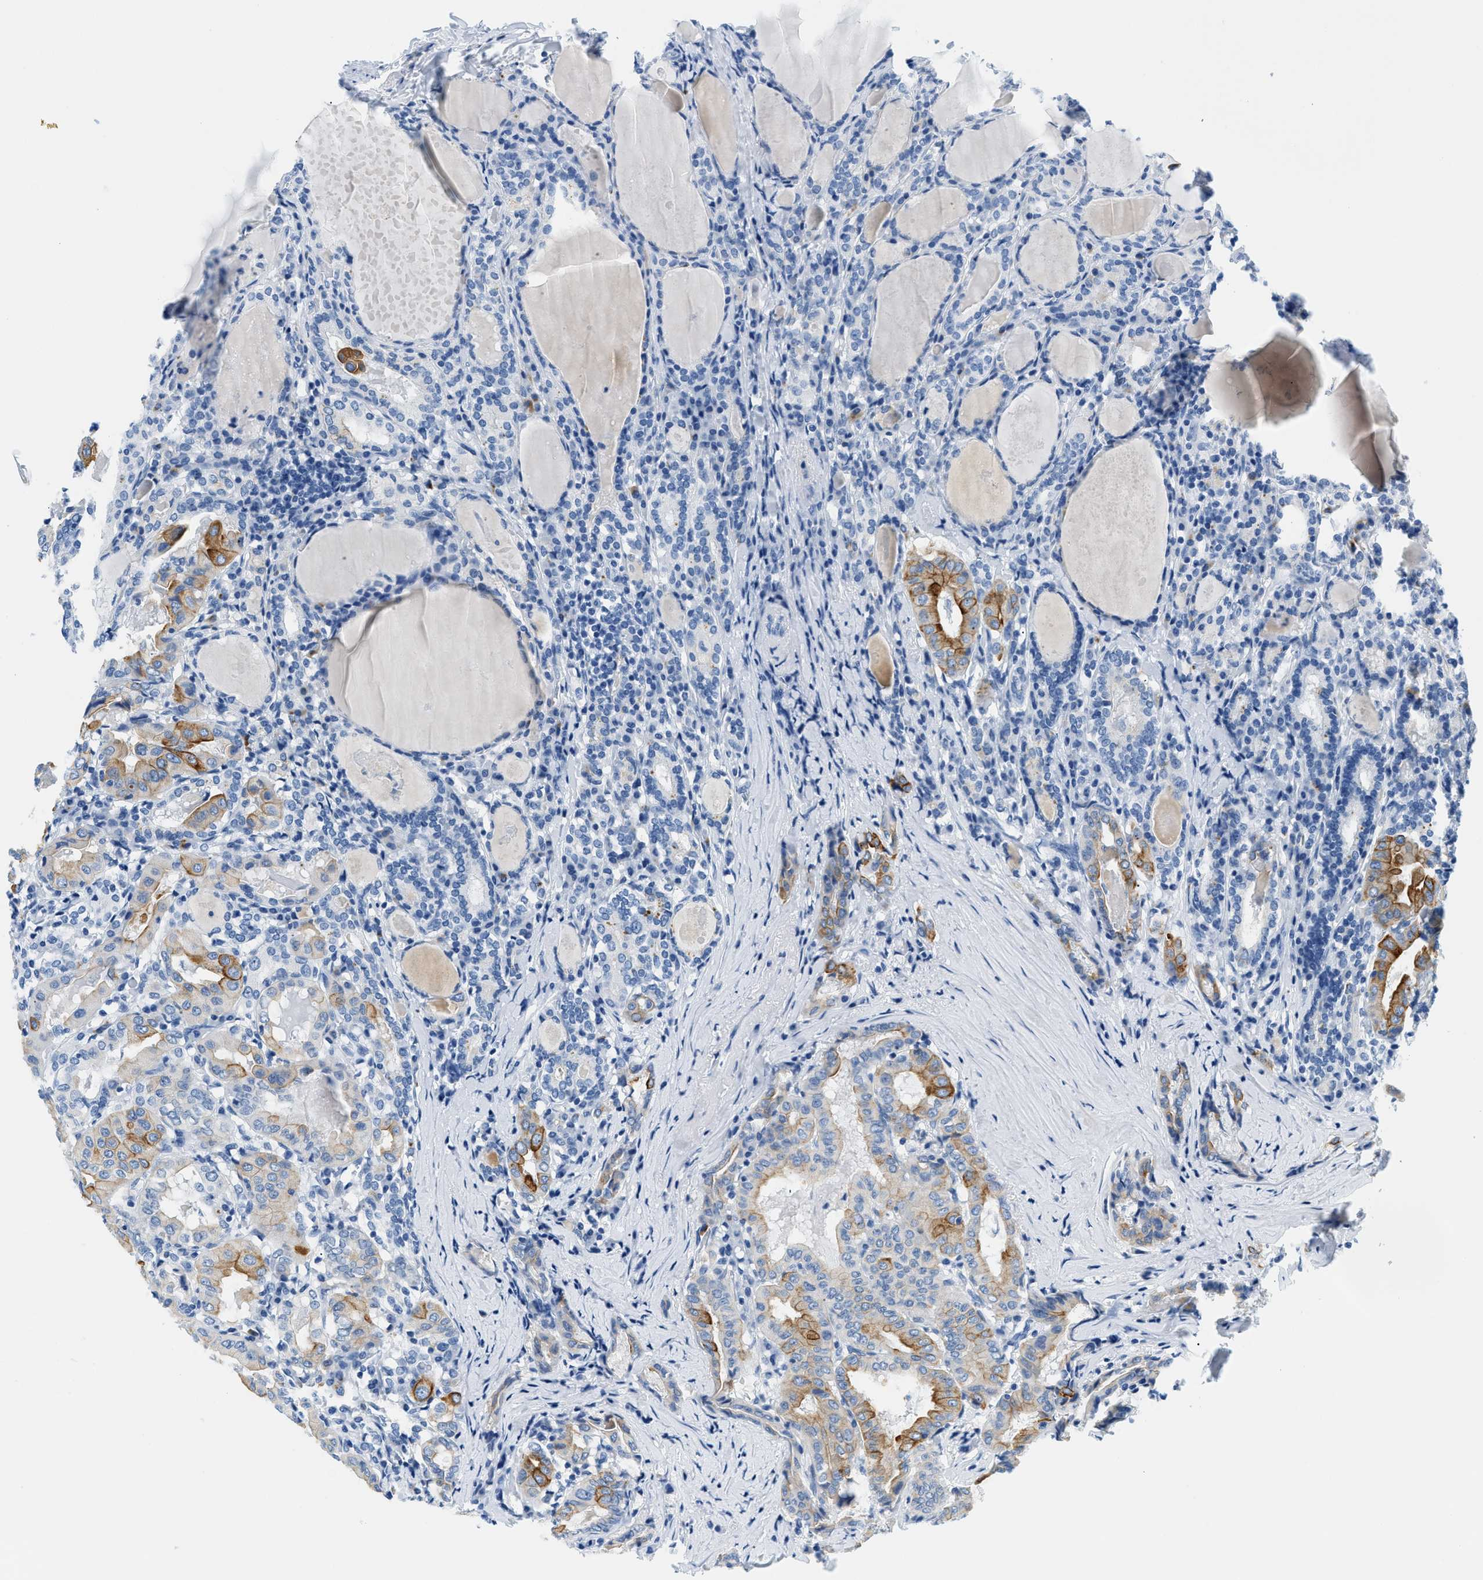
{"staining": {"intensity": "moderate", "quantity": "25%-75%", "location": "cytoplasmic/membranous"}, "tissue": "thyroid cancer", "cell_type": "Tumor cells", "image_type": "cancer", "snomed": [{"axis": "morphology", "description": "Papillary adenocarcinoma, NOS"}, {"axis": "topography", "description": "Thyroid gland"}], "caption": "This image reveals thyroid cancer (papillary adenocarcinoma) stained with IHC to label a protein in brown. The cytoplasmic/membranous of tumor cells show moderate positivity for the protein. Nuclei are counter-stained blue.", "gene": "STXBP2", "patient": {"sex": "female", "age": 42}}